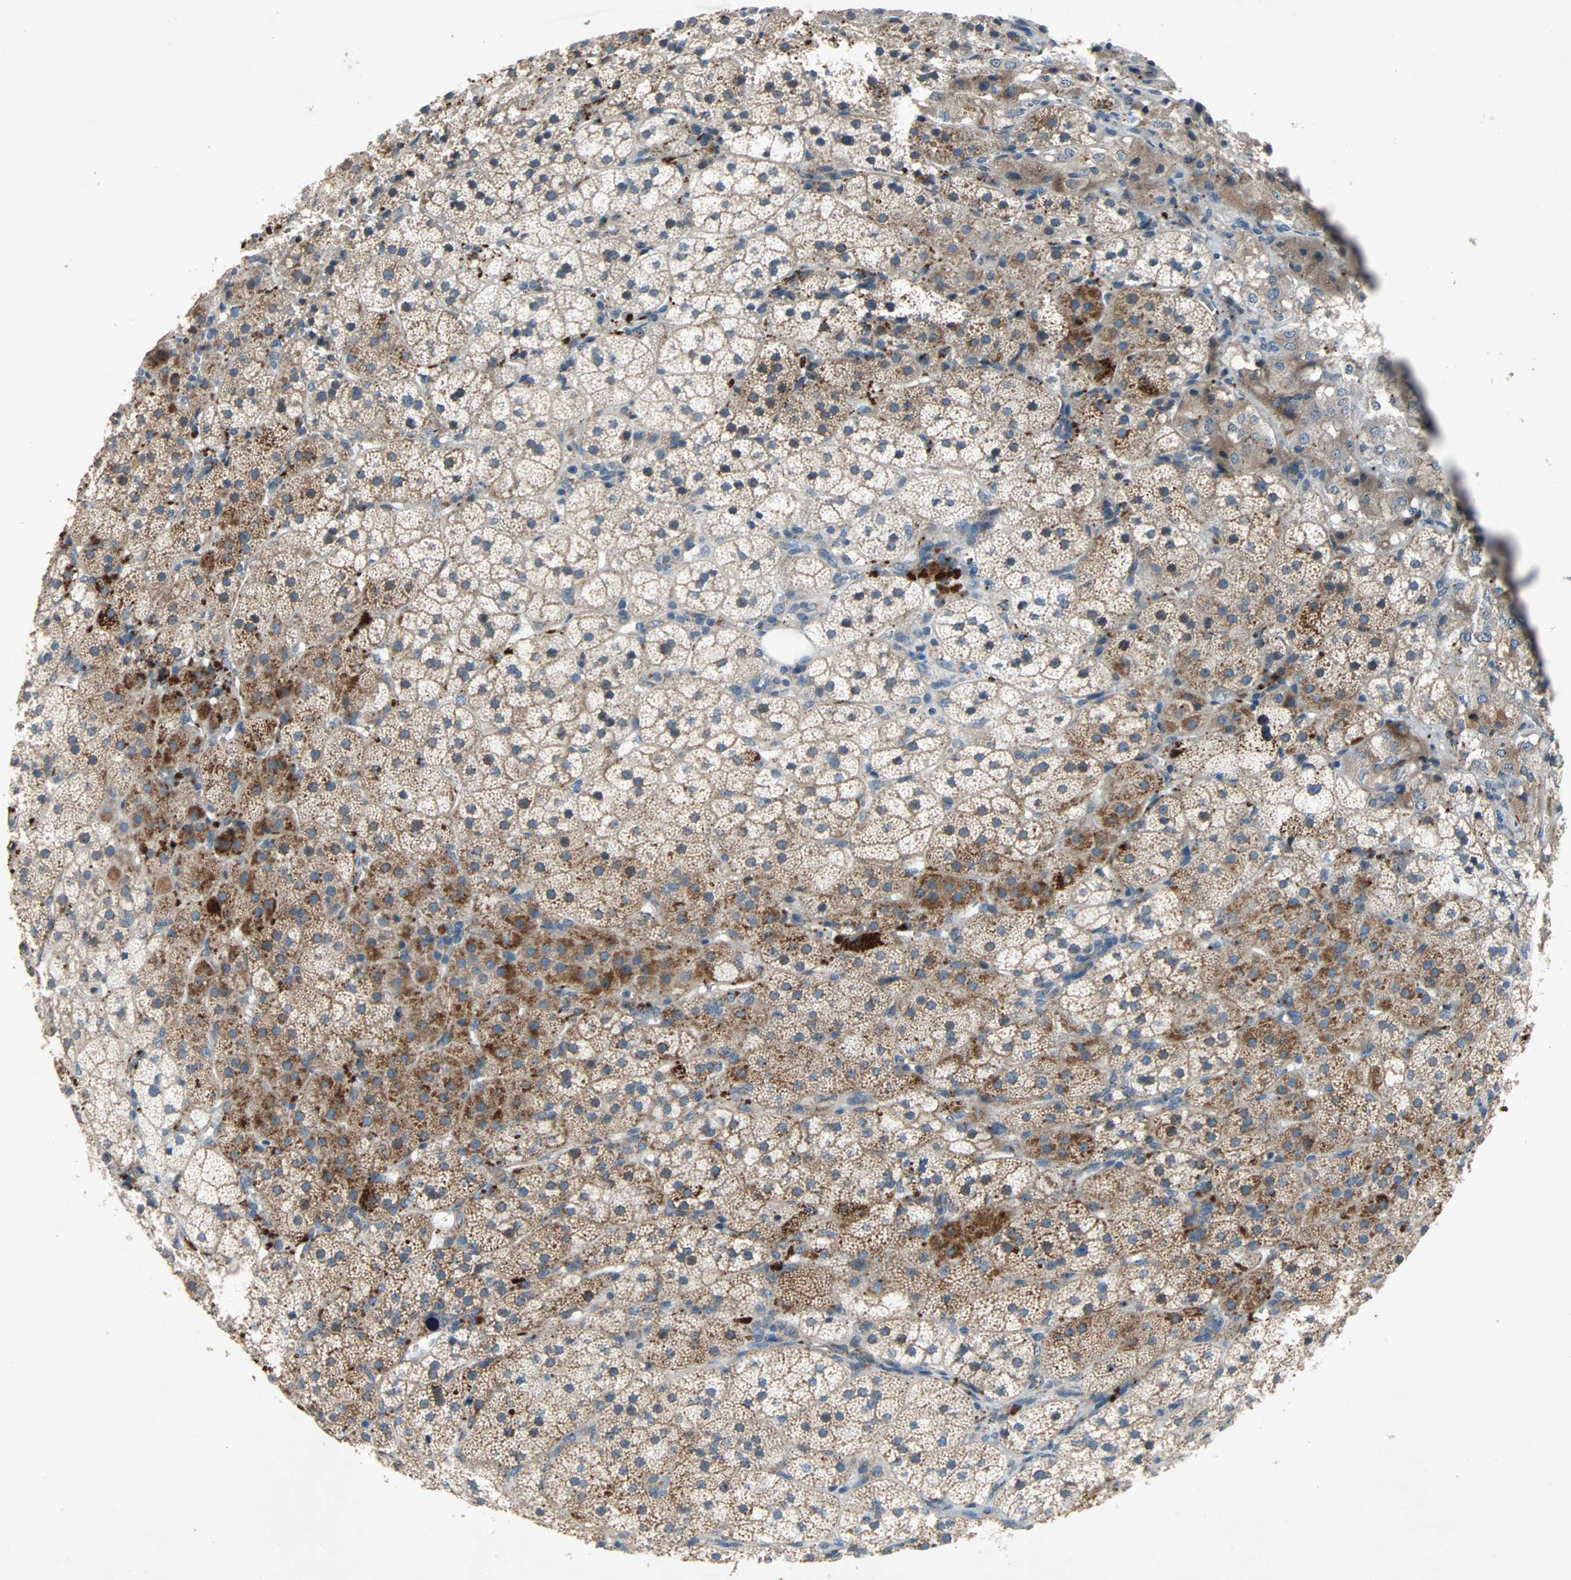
{"staining": {"intensity": "strong", "quantity": "25%-75%", "location": "cytoplasmic/membranous"}, "tissue": "adrenal gland", "cell_type": "Glandular cells", "image_type": "normal", "snomed": [{"axis": "morphology", "description": "Normal tissue, NOS"}, {"axis": "topography", "description": "Adrenal gland"}], "caption": "A brown stain highlights strong cytoplasmic/membranous positivity of a protein in glandular cells of normal human adrenal gland.", "gene": "XYLT1", "patient": {"sex": "female", "age": 44}}